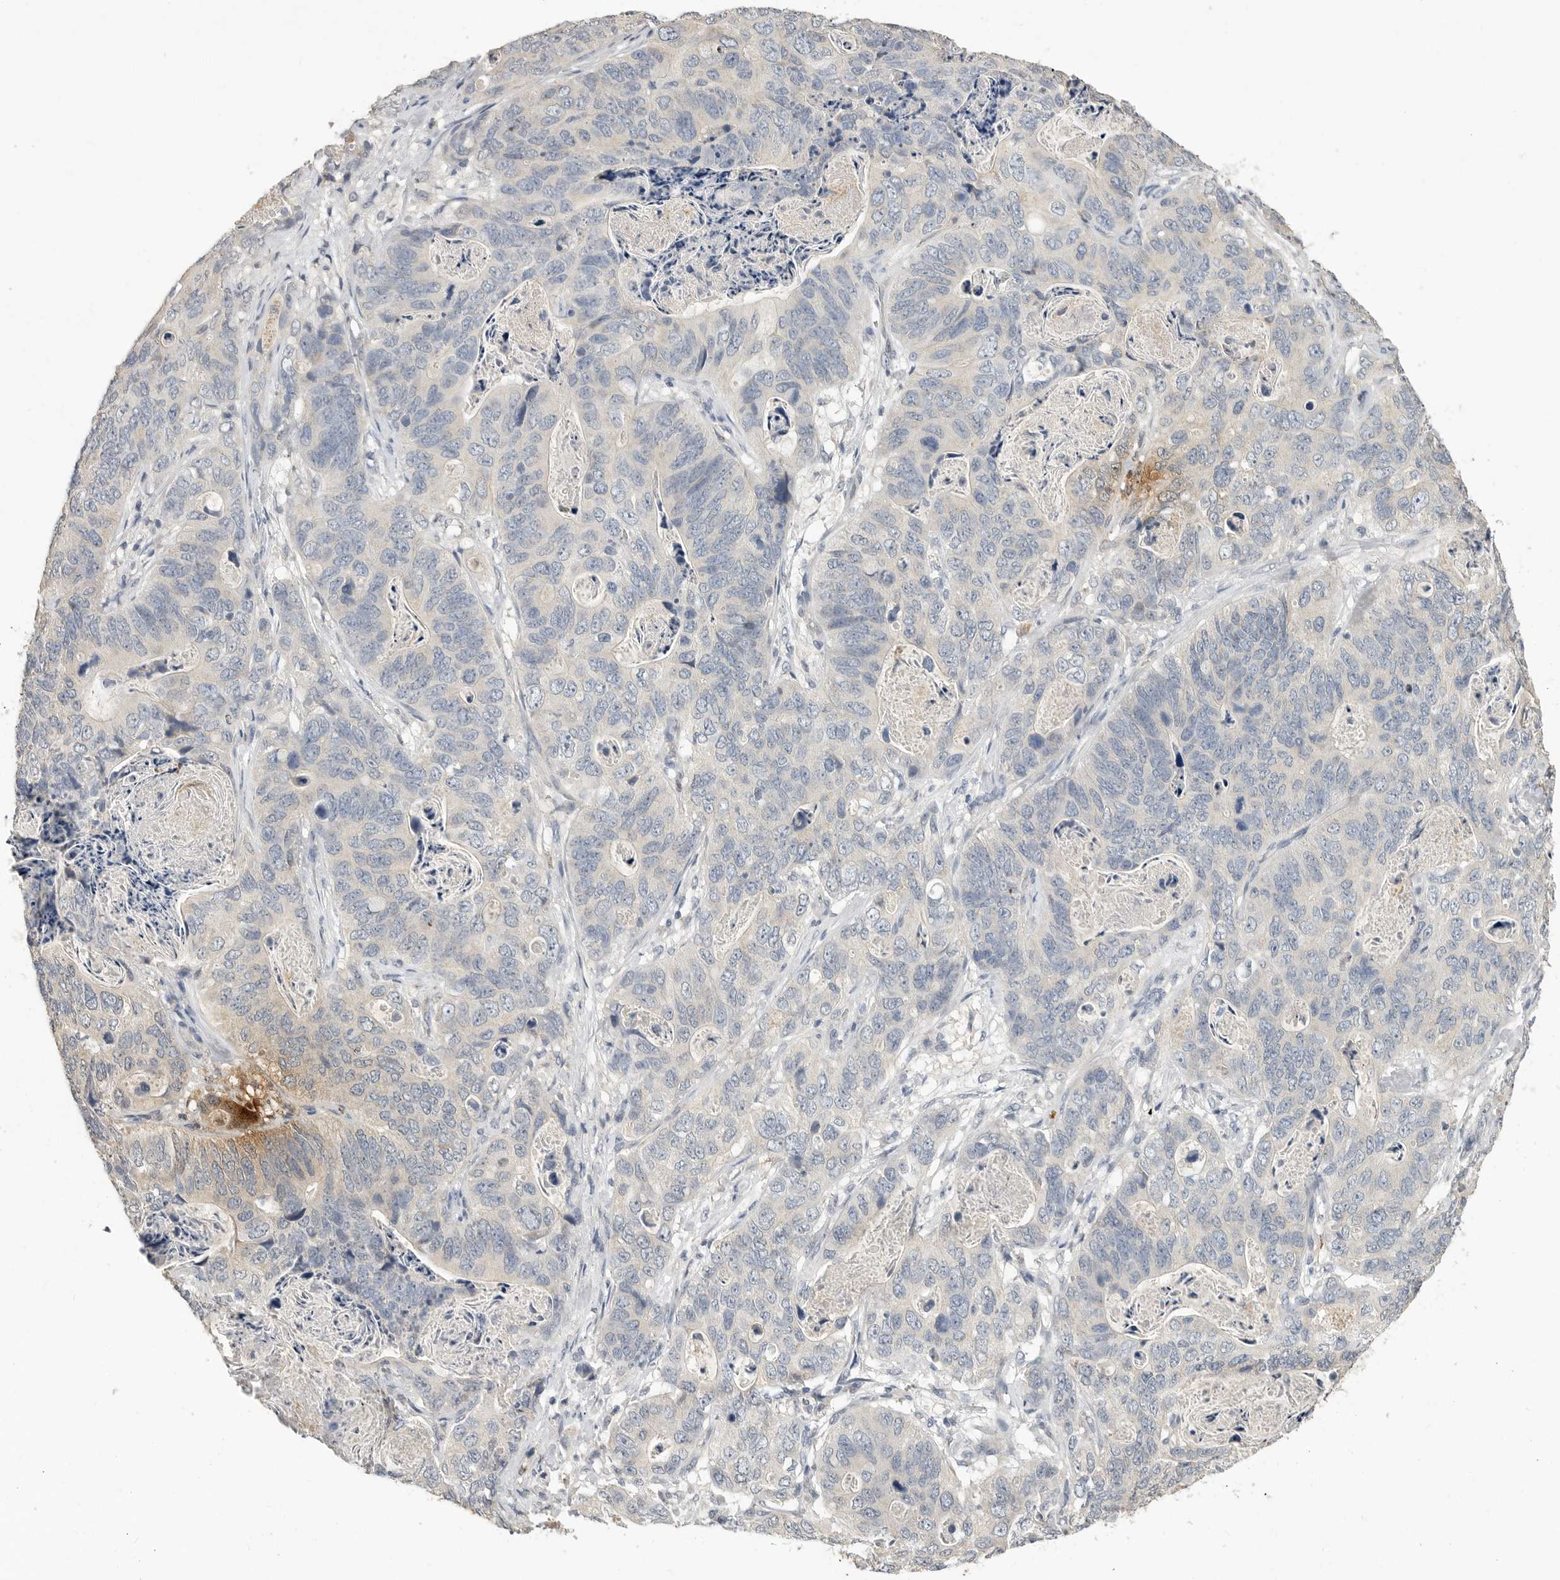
{"staining": {"intensity": "negative", "quantity": "none", "location": "none"}, "tissue": "stomach cancer", "cell_type": "Tumor cells", "image_type": "cancer", "snomed": [{"axis": "morphology", "description": "Normal tissue, NOS"}, {"axis": "morphology", "description": "Adenocarcinoma, NOS"}, {"axis": "topography", "description": "Stomach"}], "caption": "Tumor cells show no significant staining in stomach adenocarcinoma. (Brightfield microscopy of DAB immunohistochemistry (IHC) at high magnification).", "gene": "LTBR", "patient": {"sex": "female", "age": 89}}